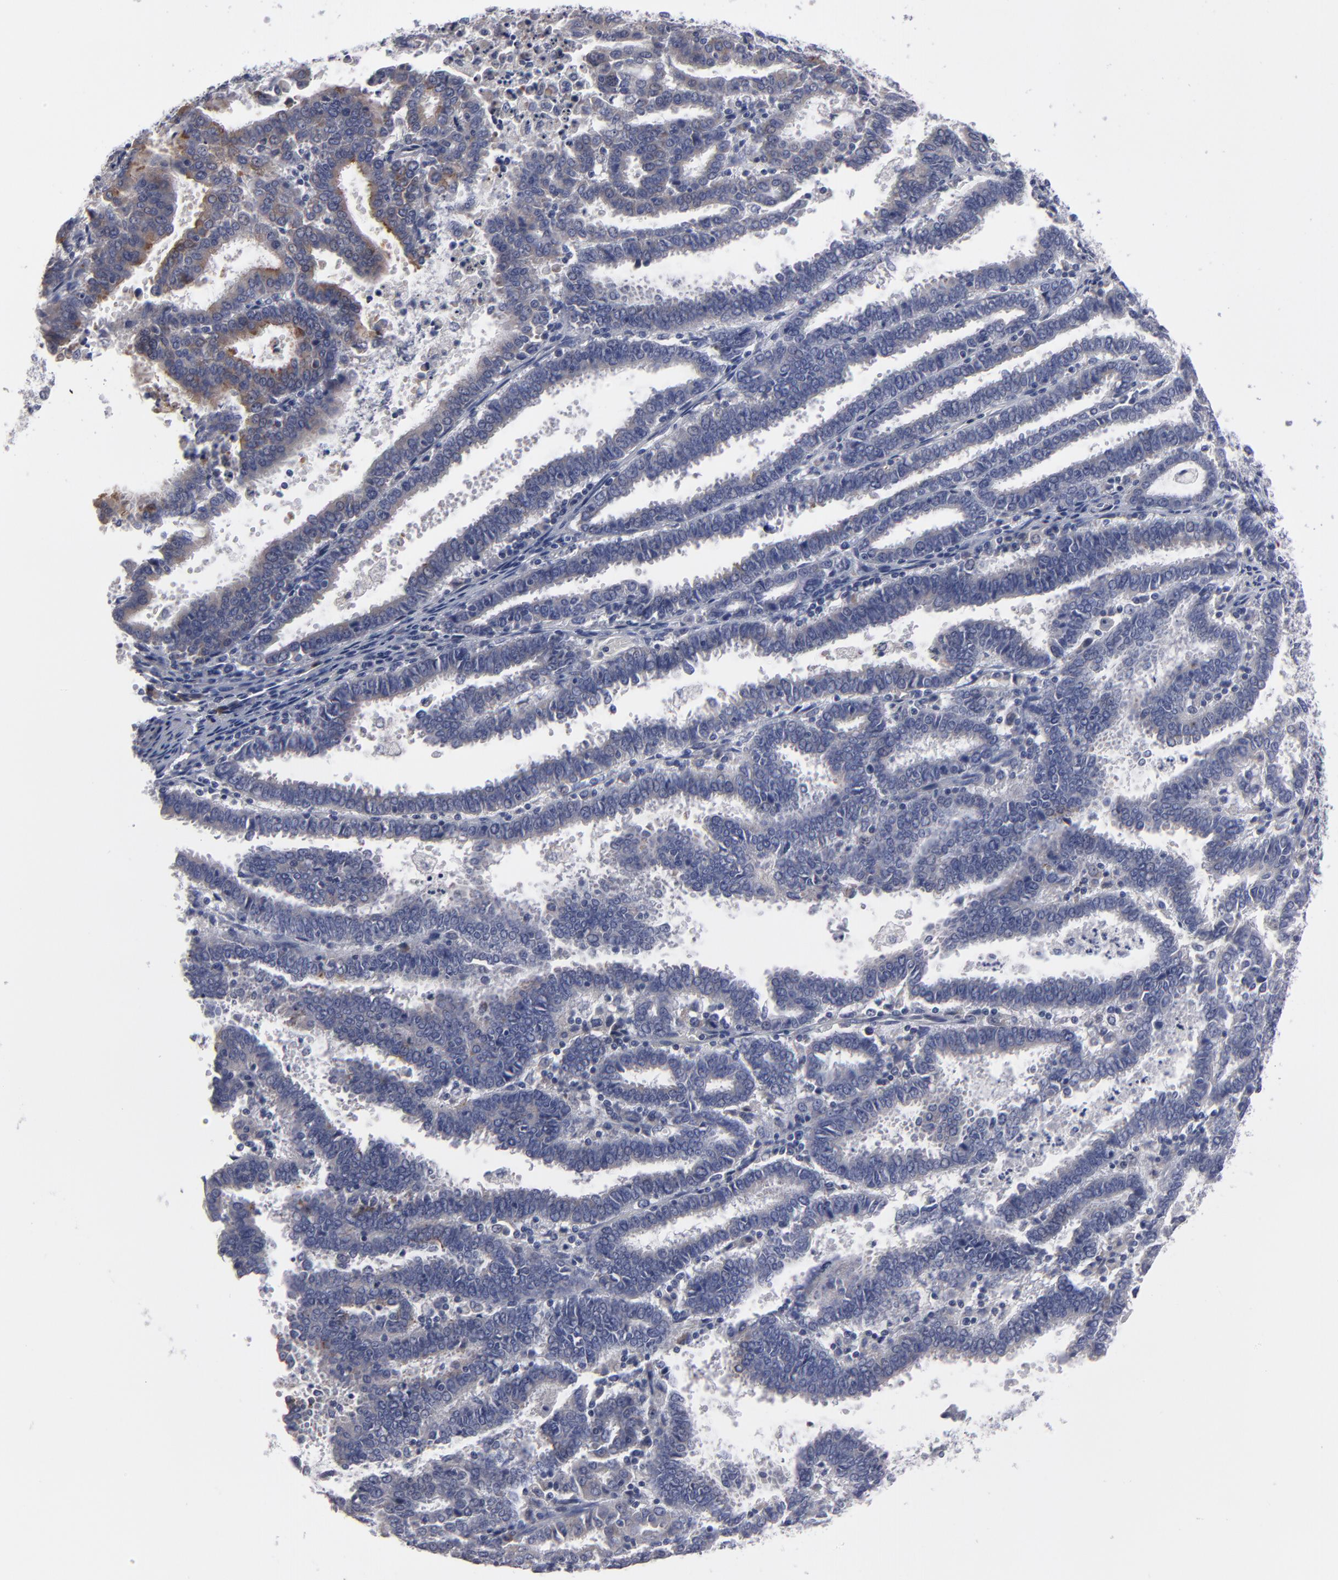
{"staining": {"intensity": "moderate", "quantity": "<25%", "location": "cytoplasmic/membranous"}, "tissue": "endometrial cancer", "cell_type": "Tumor cells", "image_type": "cancer", "snomed": [{"axis": "morphology", "description": "Adenocarcinoma, NOS"}, {"axis": "topography", "description": "Uterus"}], "caption": "IHC photomicrograph of neoplastic tissue: adenocarcinoma (endometrial) stained using immunohistochemistry (IHC) reveals low levels of moderate protein expression localized specifically in the cytoplasmic/membranous of tumor cells, appearing as a cytoplasmic/membranous brown color.", "gene": "CCDC80", "patient": {"sex": "female", "age": 83}}